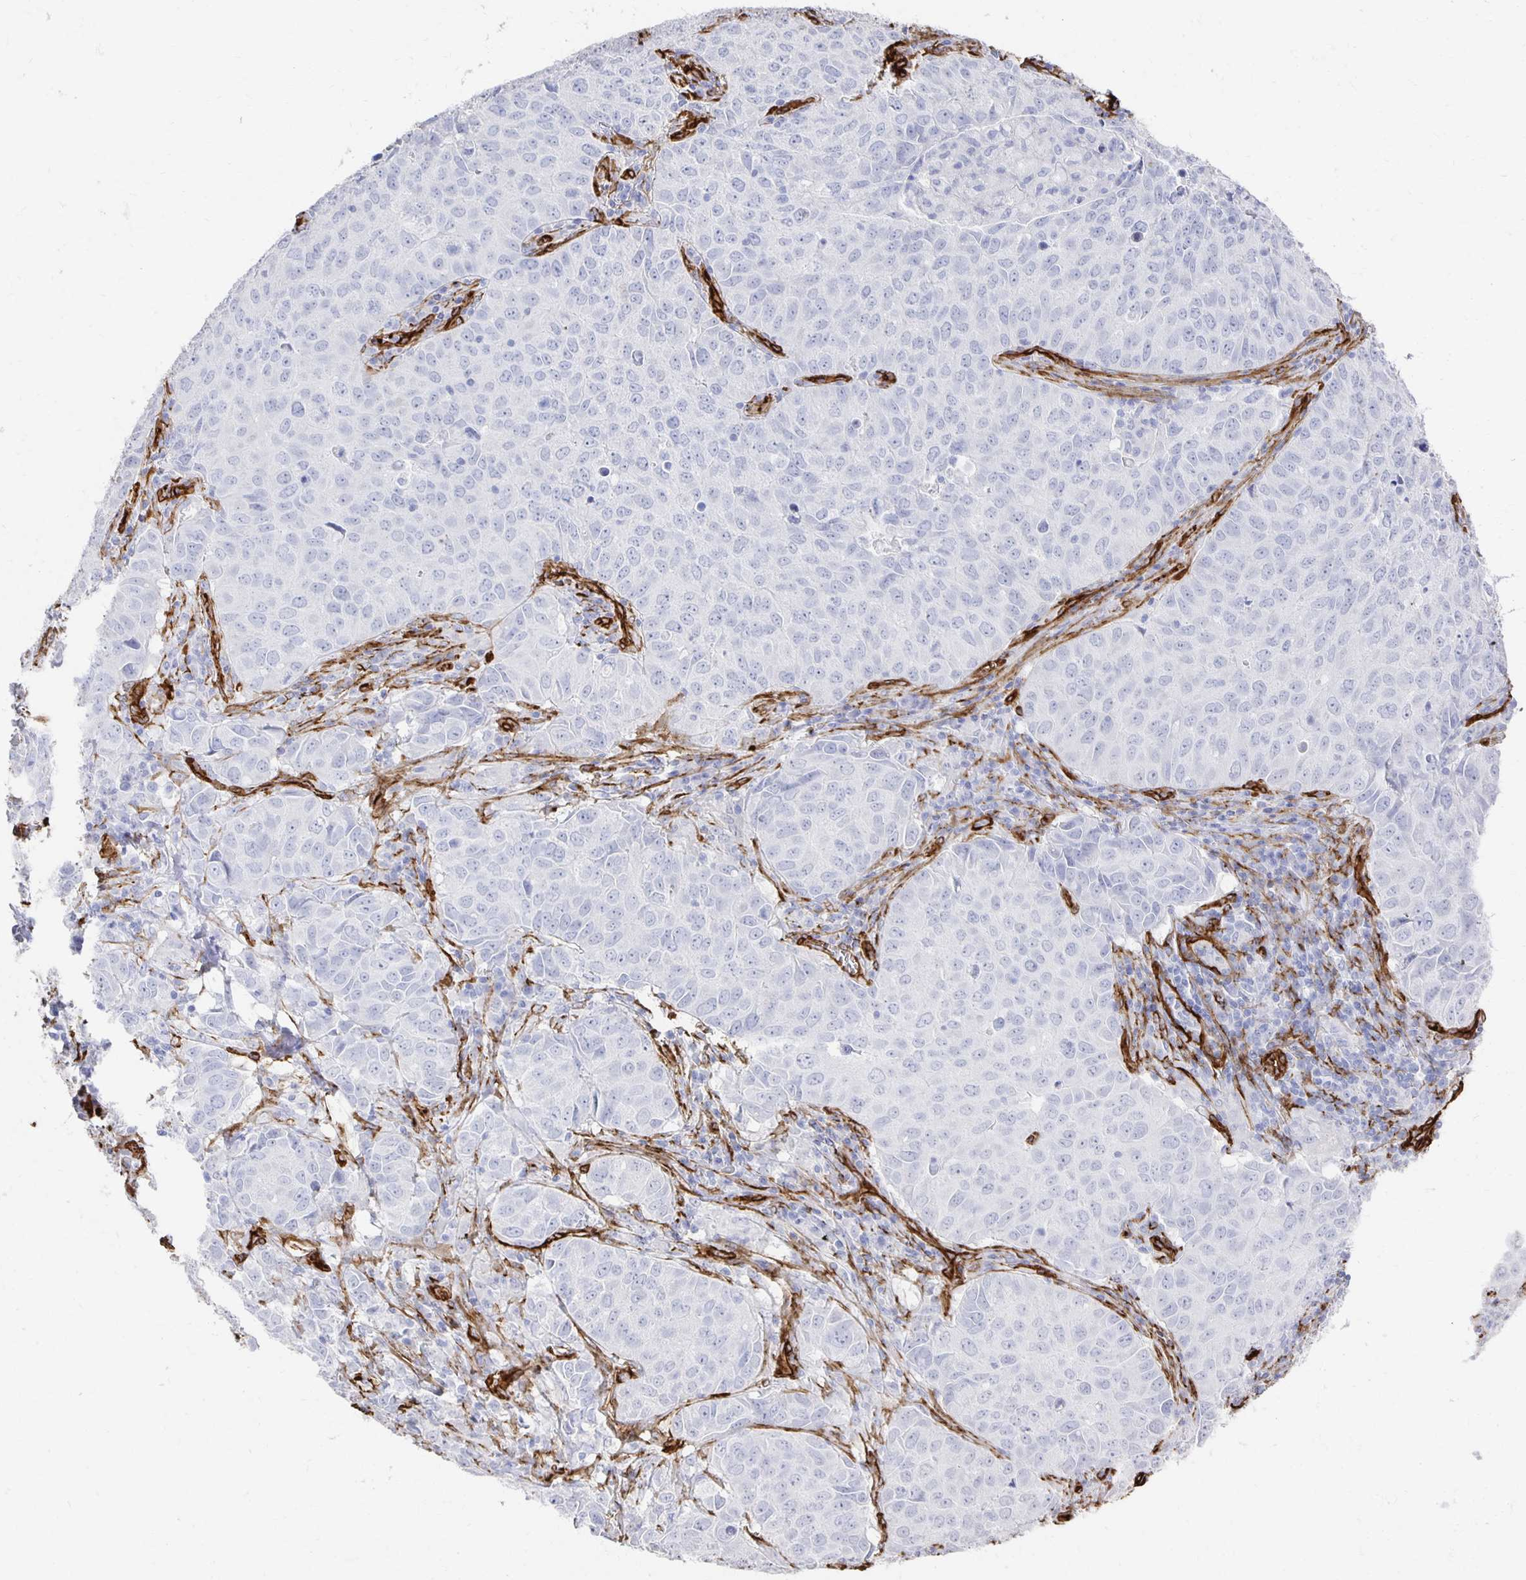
{"staining": {"intensity": "negative", "quantity": "none", "location": "none"}, "tissue": "lung cancer", "cell_type": "Tumor cells", "image_type": "cancer", "snomed": [{"axis": "morphology", "description": "Adenocarcinoma, NOS"}, {"axis": "topography", "description": "Lung"}], "caption": "There is no significant expression in tumor cells of lung cancer.", "gene": "VIPR2", "patient": {"sex": "female", "age": 50}}